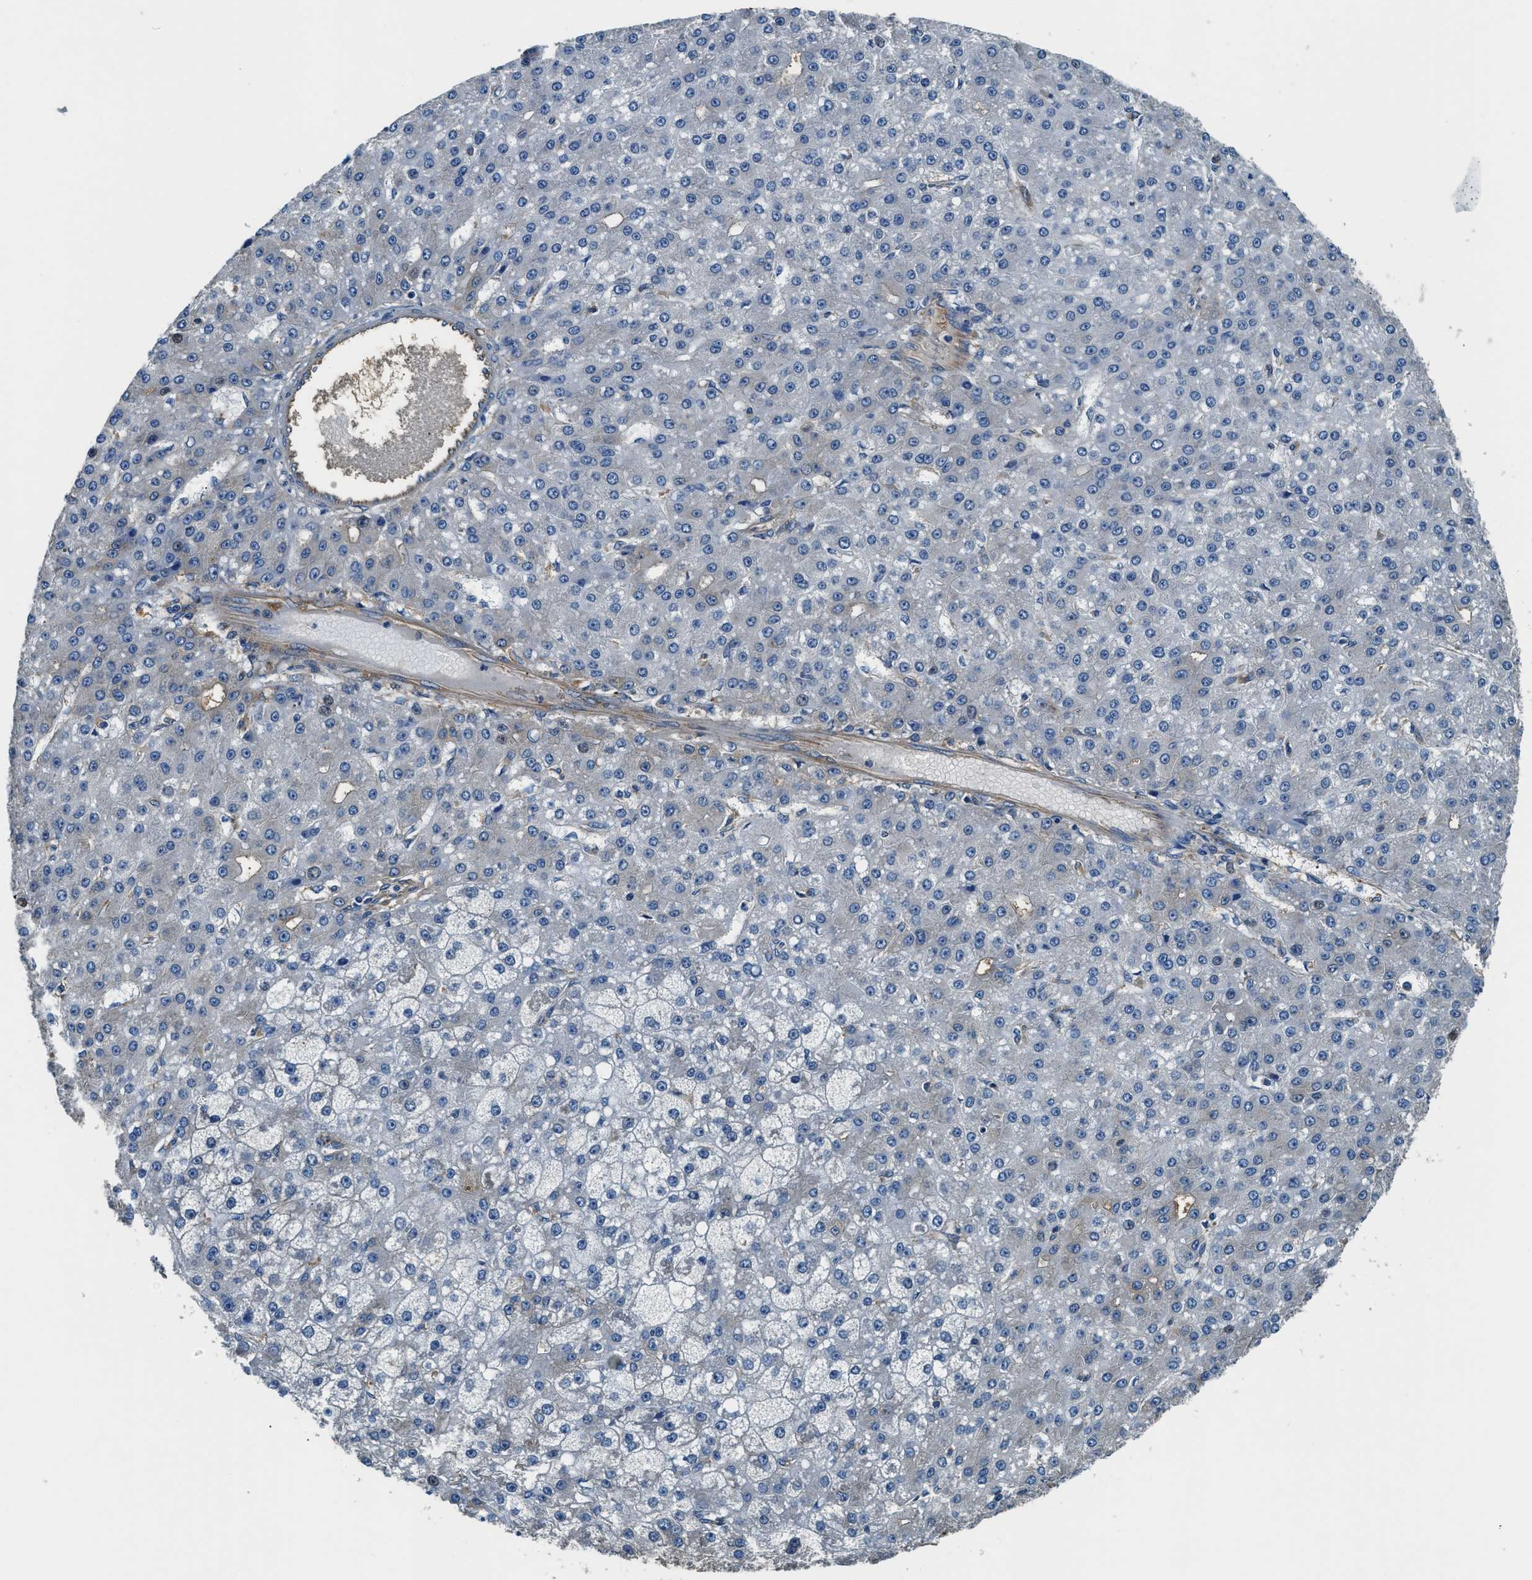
{"staining": {"intensity": "negative", "quantity": "none", "location": "none"}, "tissue": "liver cancer", "cell_type": "Tumor cells", "image_type": "cancer", "snomed": [{"axis": "morphology", "description": "Carcinoma, Hepatocellular, NOS"}, {"axis": "topography", "description": "Liver"}], "caption": "Immunohistochemistry (IHC) micrograph of neoplastic tissue: human hepatocellular carcinoma (liver) stained with DAB (3,3'-diaminobenzidine) reveals no significant protein staining in tumor cells. (Stains: DAB IHC with hematoxylin counter stain, Microscopy: brightfield microscopy at high magnification).", "gene": "EEA1", "patient": {"sex": "male", "age": 67}}